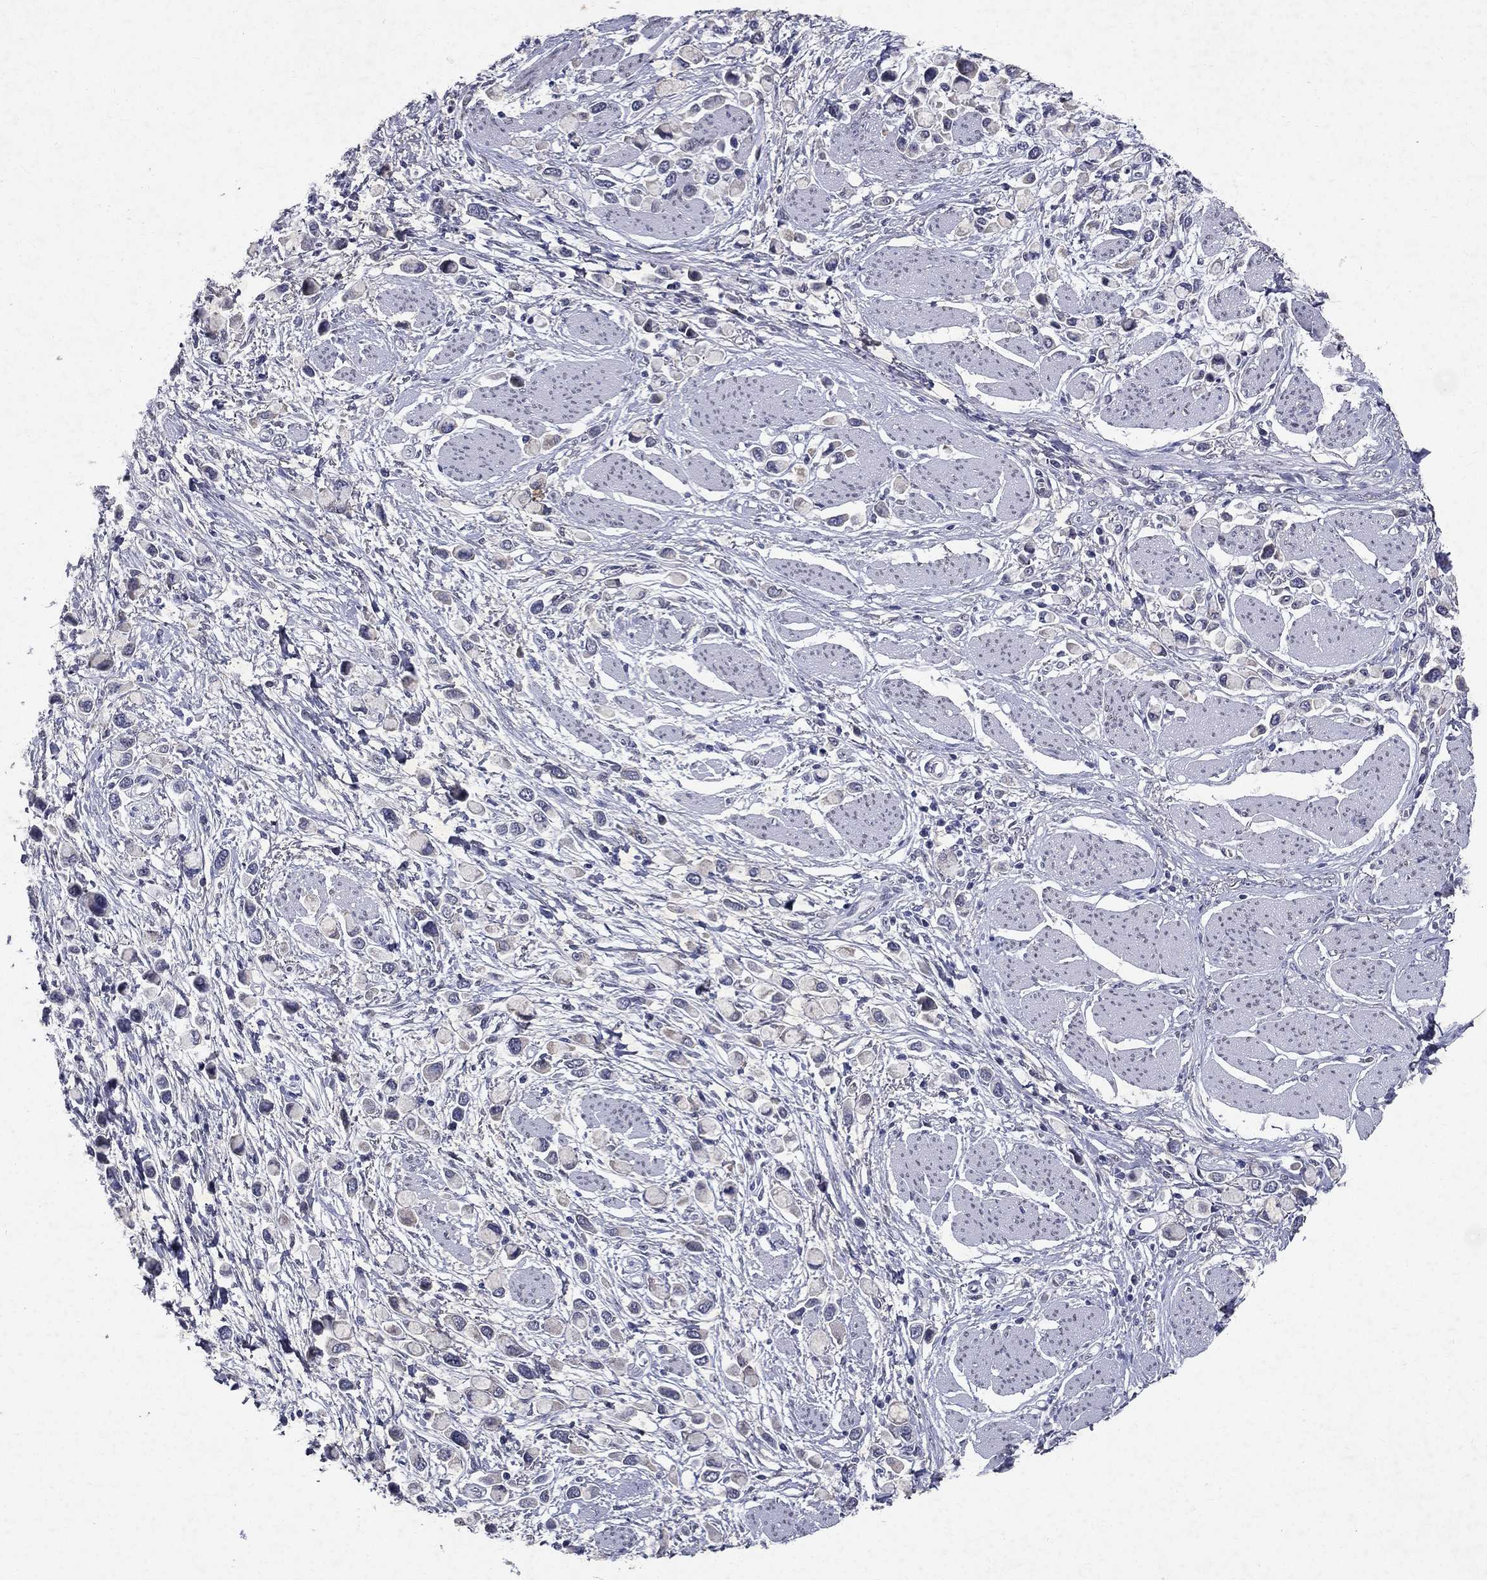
{"staining": {"intensity": "negative", "quantity": "none", "location": "none"}, "tissue": "stomach cancer", "cell_type": "Tumor cells", "image_type": "cancer", "snomed": [{"axis": "morphology", "description": "Adenocarcinoma, NOS"}, {"axis": "topography", "description": "Stomach"}], "caption": "Tumor cells show no significant positivity in adenocarcinoma (stomach). (Stains: DAB (3,3'-diaminobenzidine) immunohistochemistry (IHC) with hematoxylin counter stain, Microscopy: brightfield microscopy at high magnification).", "gene": "RBFOX1", "patient": {"sex": "female", "age": 81}}